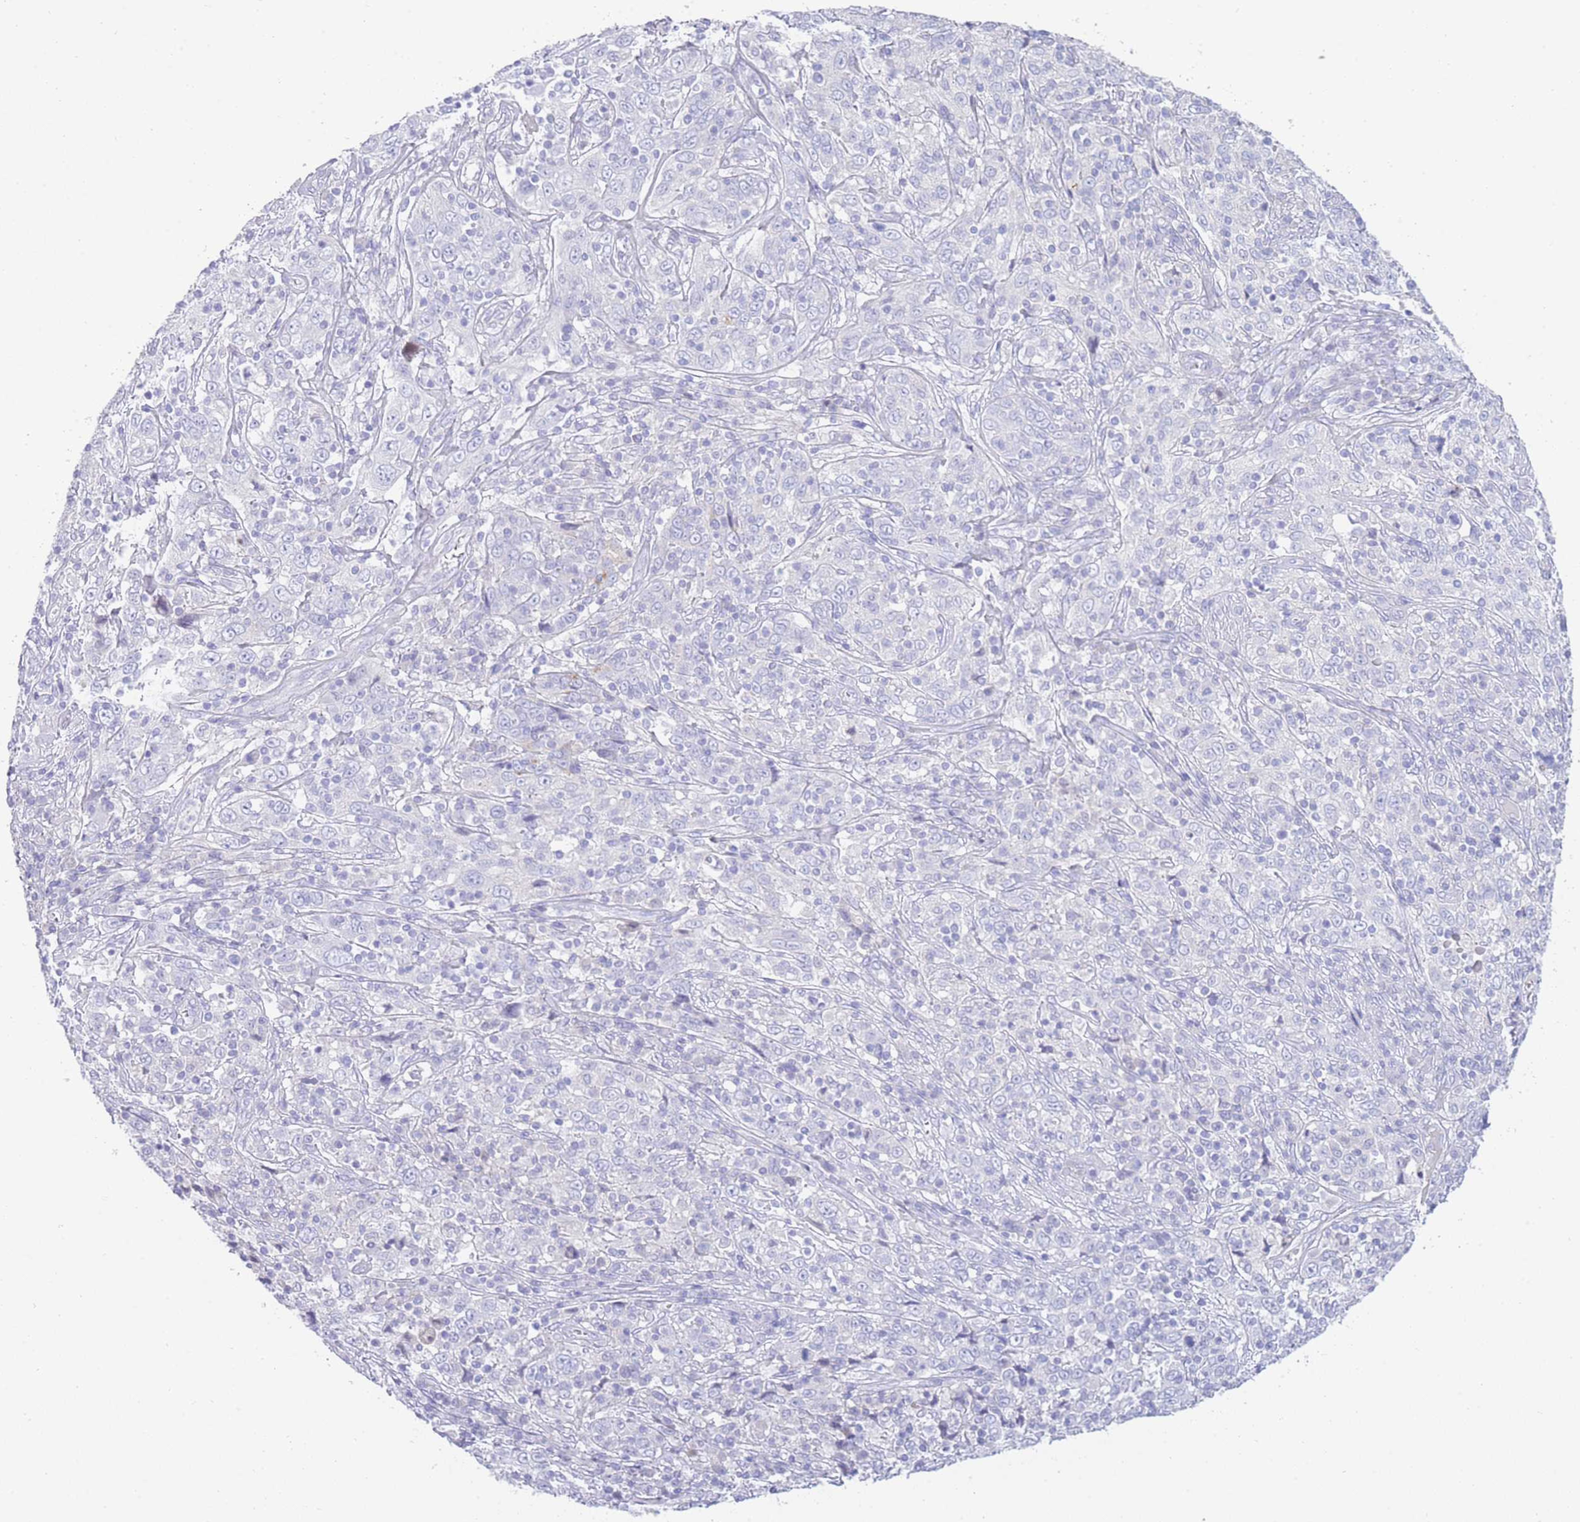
{"staining": {"intensity": "negative", "quantity": "none", "location": "none"}, "tissue": "cervical cancer", "cell_type": "Tumor cells", "image_type": "cancer", "snomed": [{"axis": "morphology", "description": "Squamous cell carcinoma, NOS"}, {"axis": "topography", "description": "Cervix"}], "caption": "This histopathology image is of squamous cell carcinoma (cervical) stained with IHC to label a protein in brown with the nuclei are counter-stained blue. There is no staining in tumor cells.", "gene": "LRRC37A", "patient": {"sex": "female", "age": 46}}